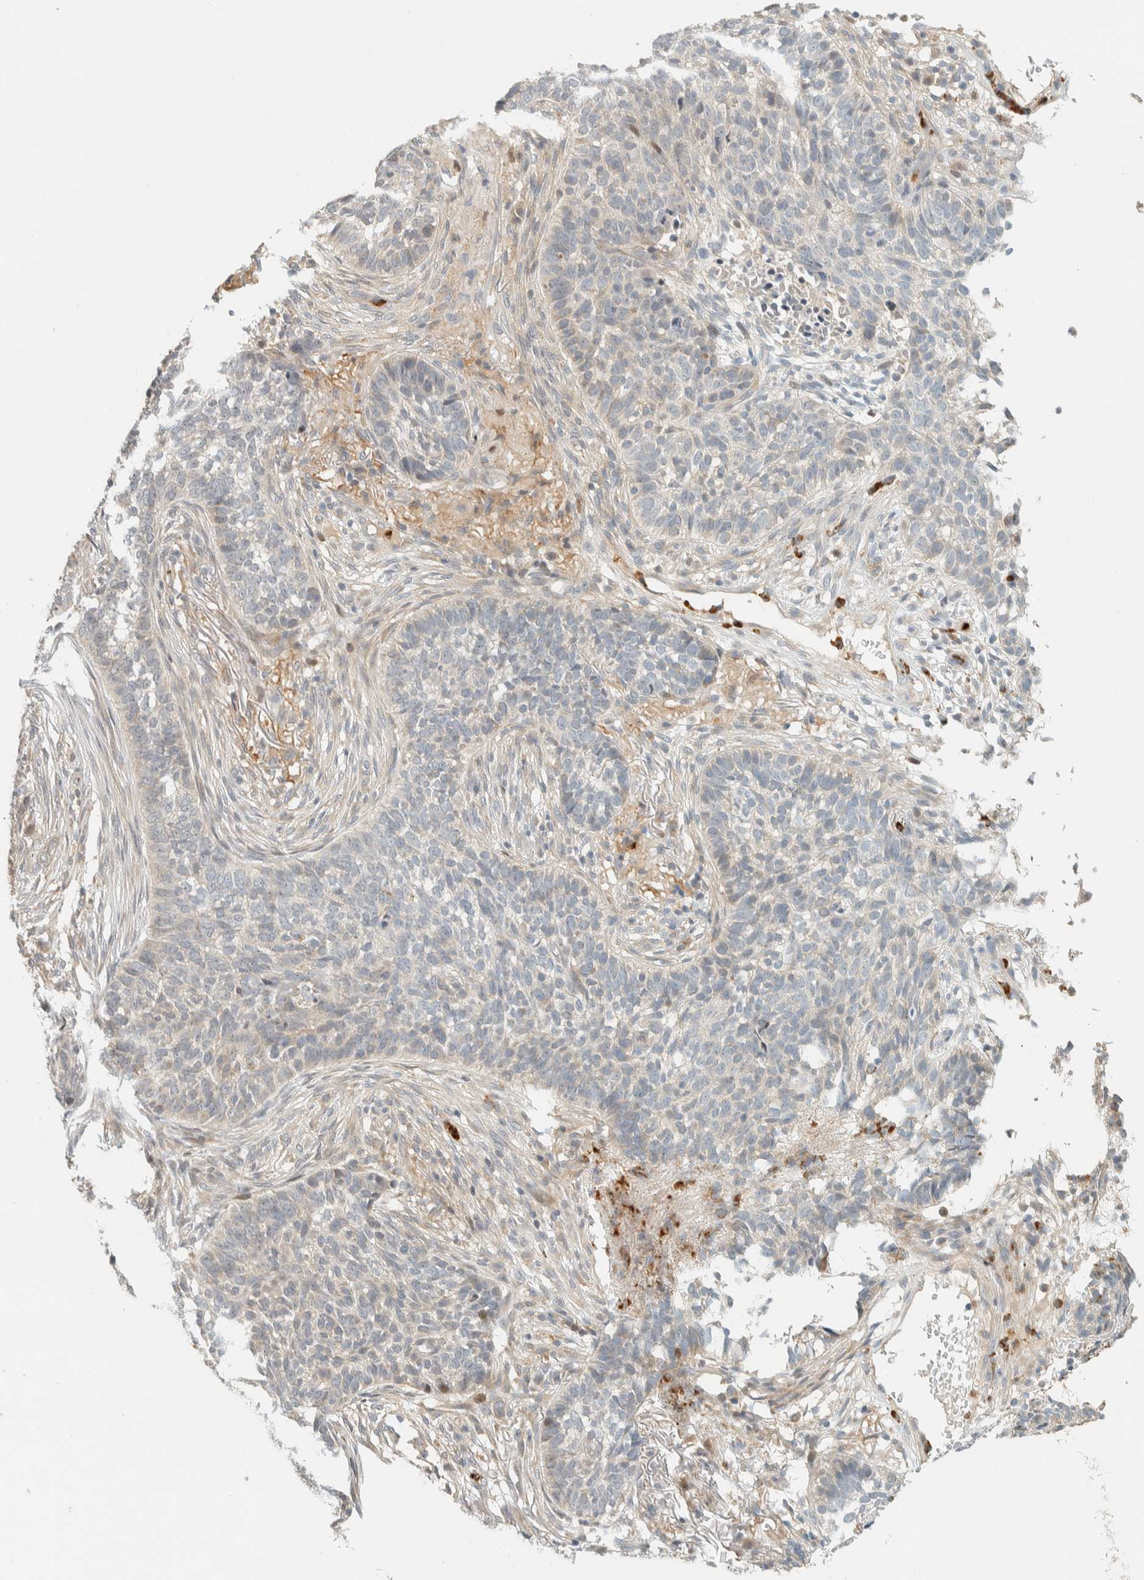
{"staining": {"intensity": "negative", "quantity": "none", "location": "none"}, "tissue": "skin cancer", "cell_type": "Tumor cells", "image_type": "cancer", "snomed": [{"axis": "morphology", "description": "Basal cell carcinoma"}, {"axis": "topography", "description": "Skin"}], "caption": "Immunohistochemical staining of skin cancer reveals no significant positivity in tumor cells.", "gene": "CCDC171", "patient": {"sex": "male", "age": 85}}